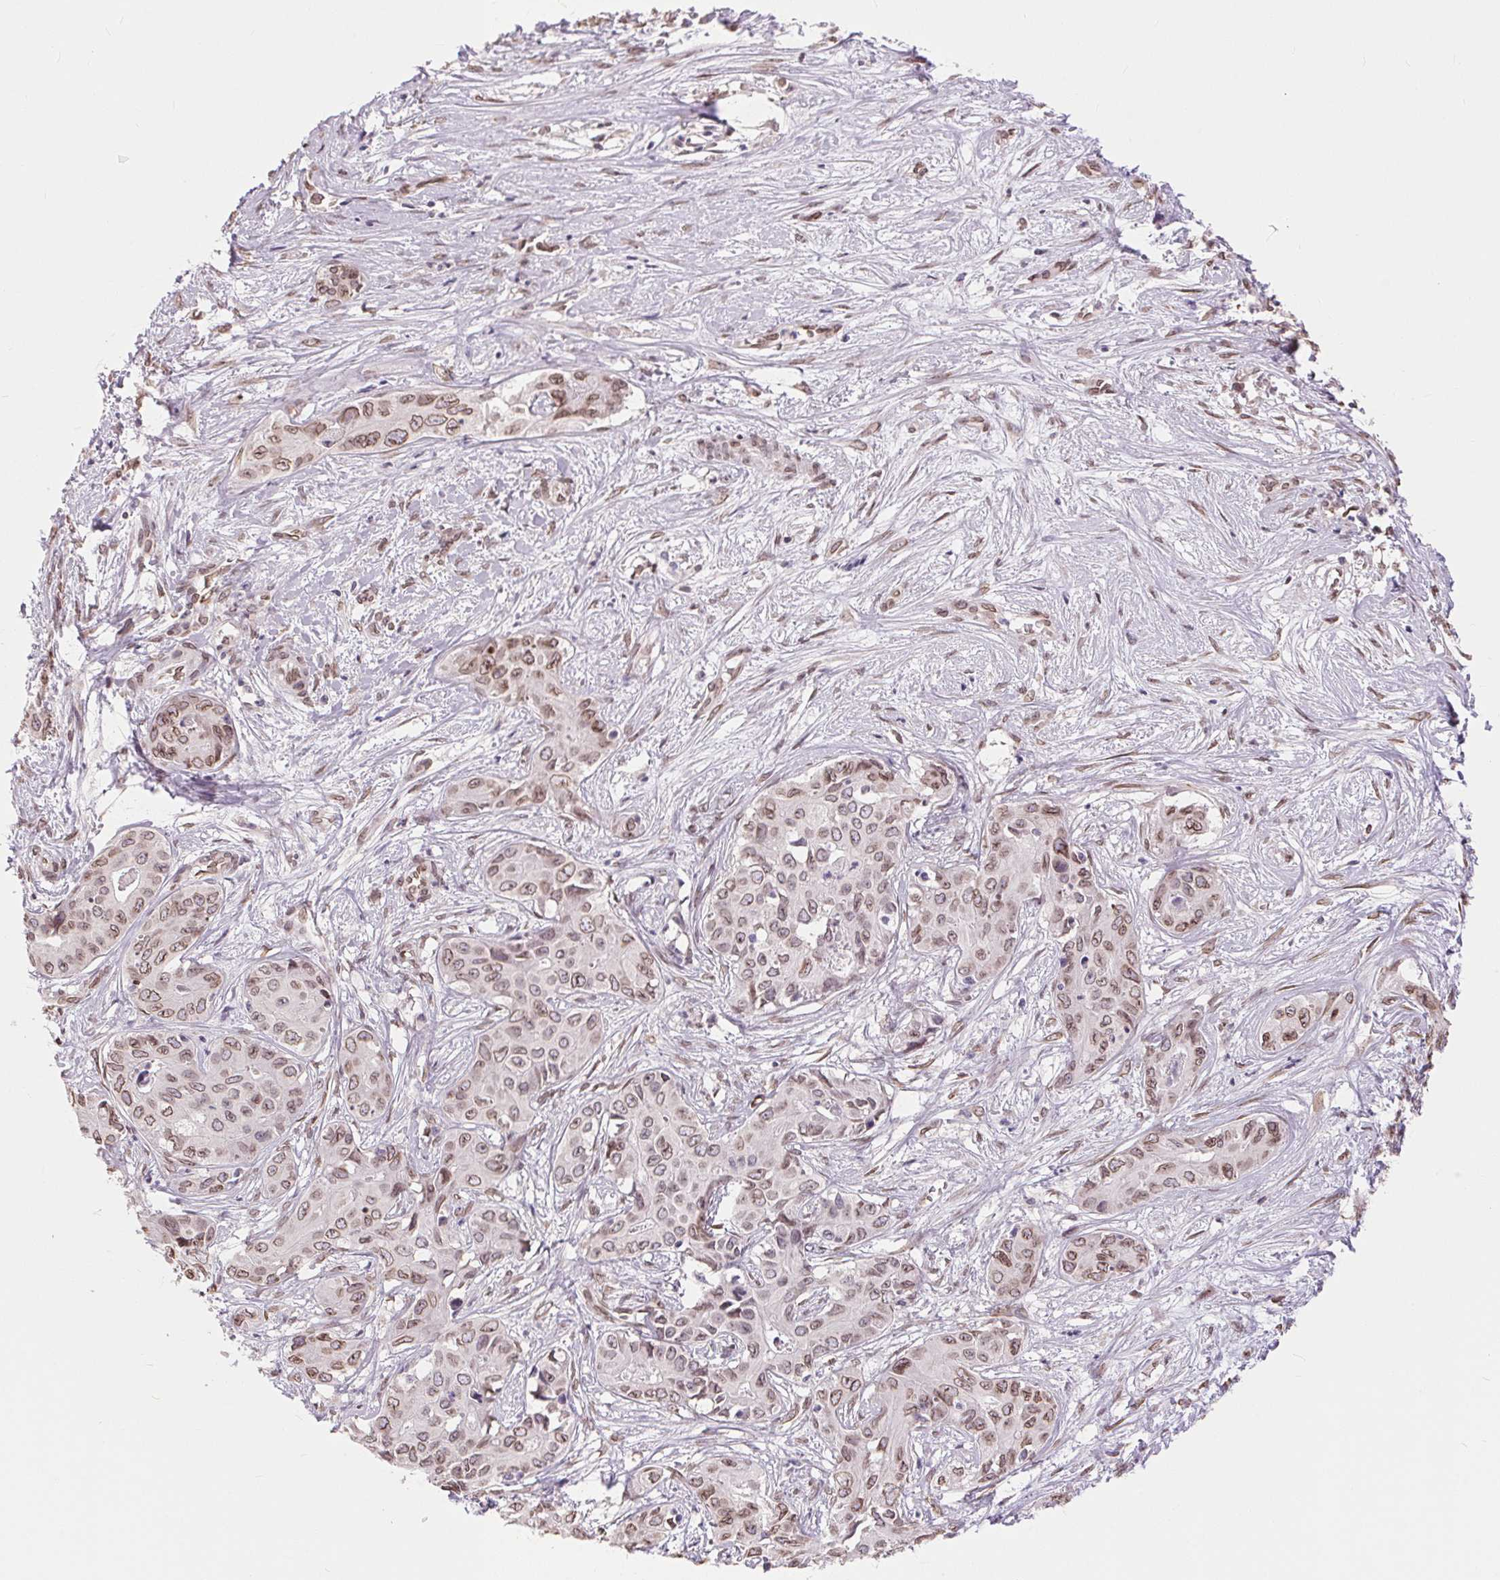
{"staining": {"intensity": "weak", "quantity": ">75%", "location": "cytoplasmic/membranous,nuclear"}, "tissue": "liver cancer", "cell_type": "Tumor cells", "image_type": "cancer", "snomed": [{"axis": "morphology", "description": "Cholangiocarcinoma"}, {"axis": "topography", "description": "Liver"}], "caption": "DAB immunohistochemical staining of human liver cancer reveals weak cytoplasmic/membranous and nuclear protein positivity in approximately >75% of tumor cells.", "gene": "TMEM175", "patient": {"sex": "female", "age": 65}}